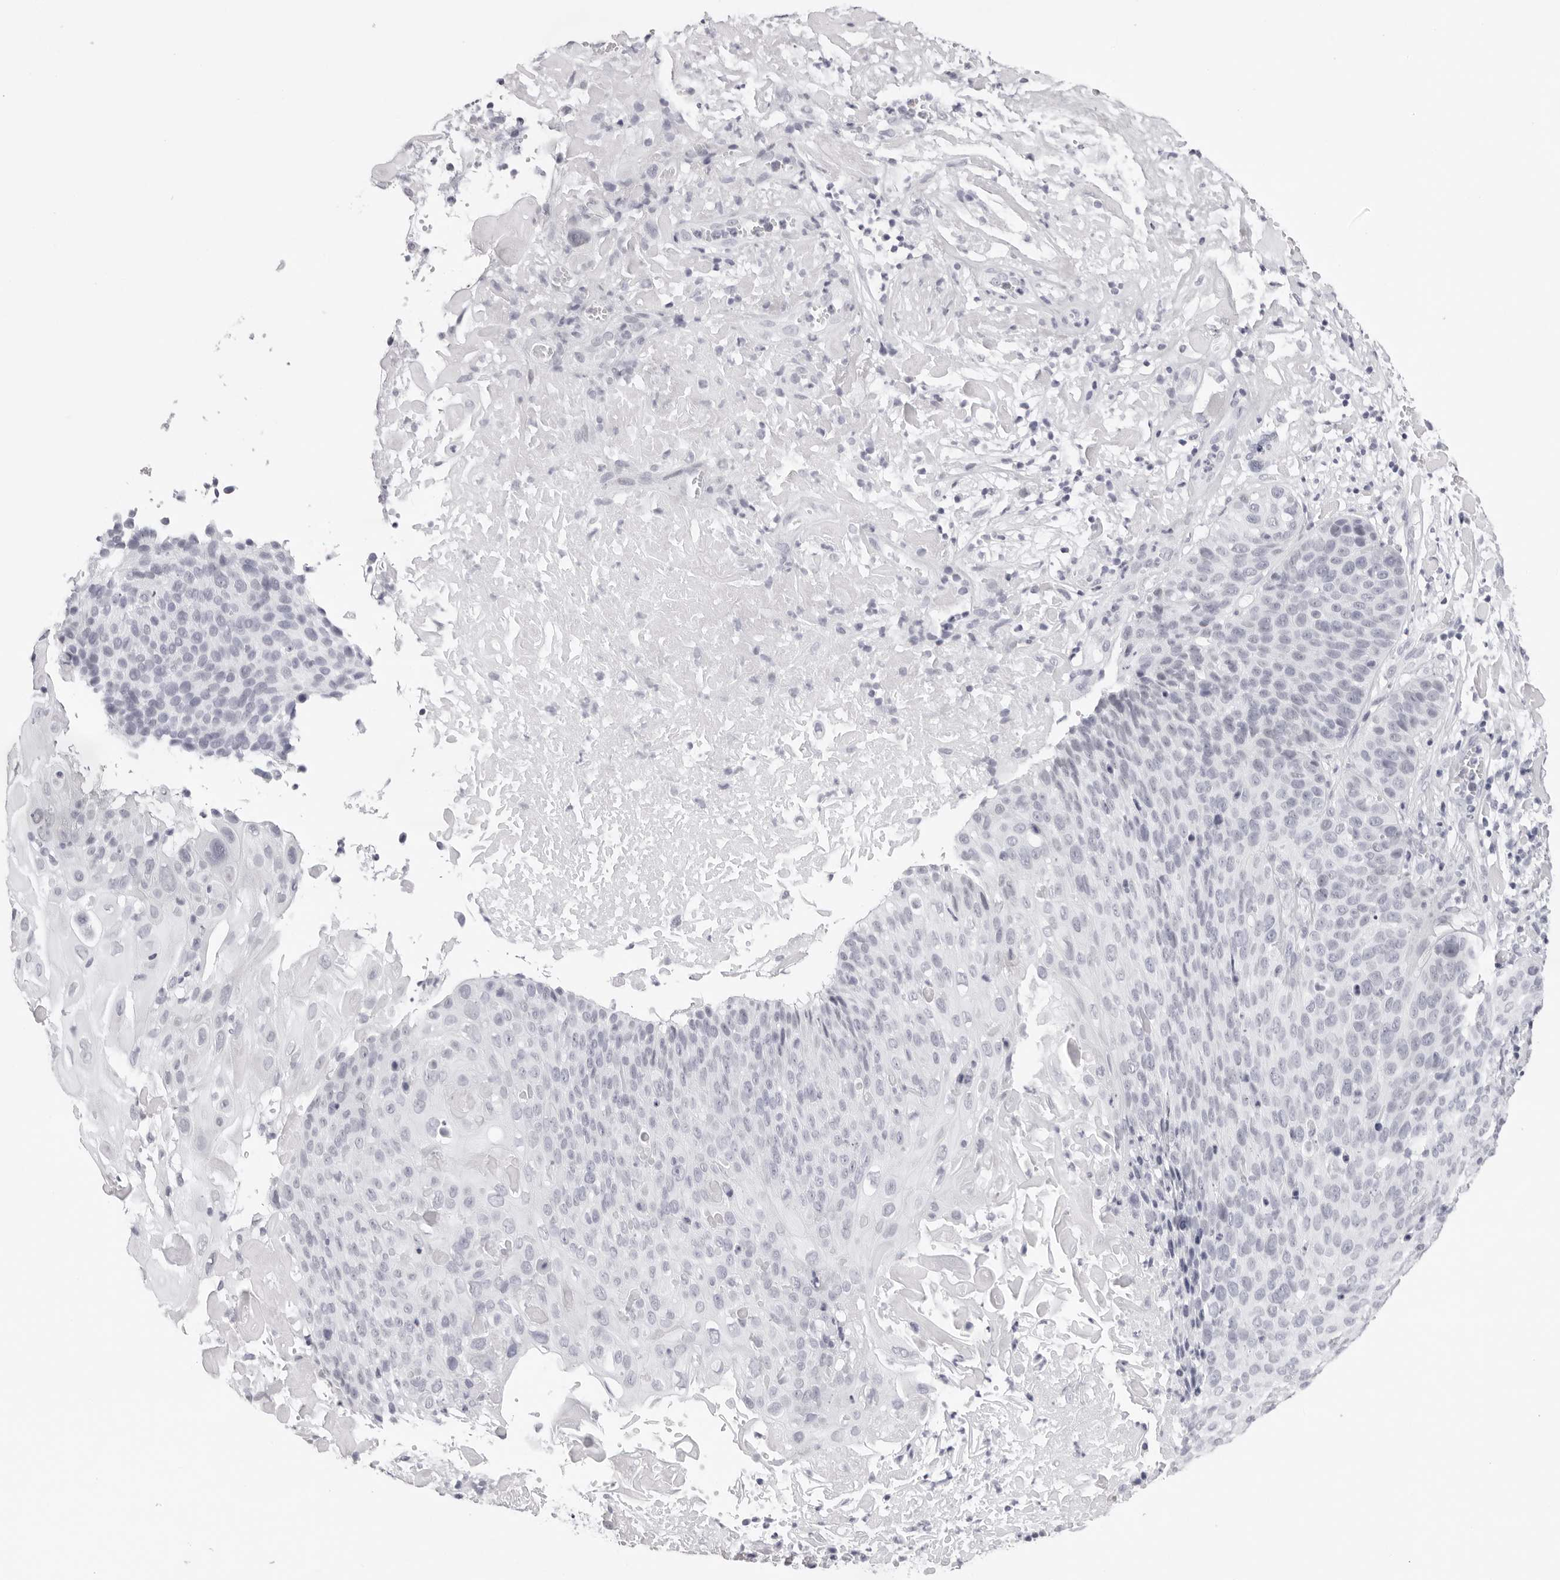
{"staining": {"intensity": "negative", "quantity": "none", "location": "none"}, "tissue": "cervical cancer", "cell_type": "Tumor cells", "image_type": "cancer", "snomed": [{"axis": "morphology", "description": "Squamous cell carcinoma, NOS"}, {"axis": "topography", "description": "Cervix"}], "caption": "There is no significant expression in tumor cells of cervical squamous cell carcinoma.", "gene": "KLK12", "patient": {"sex": "female", "age": 74}}